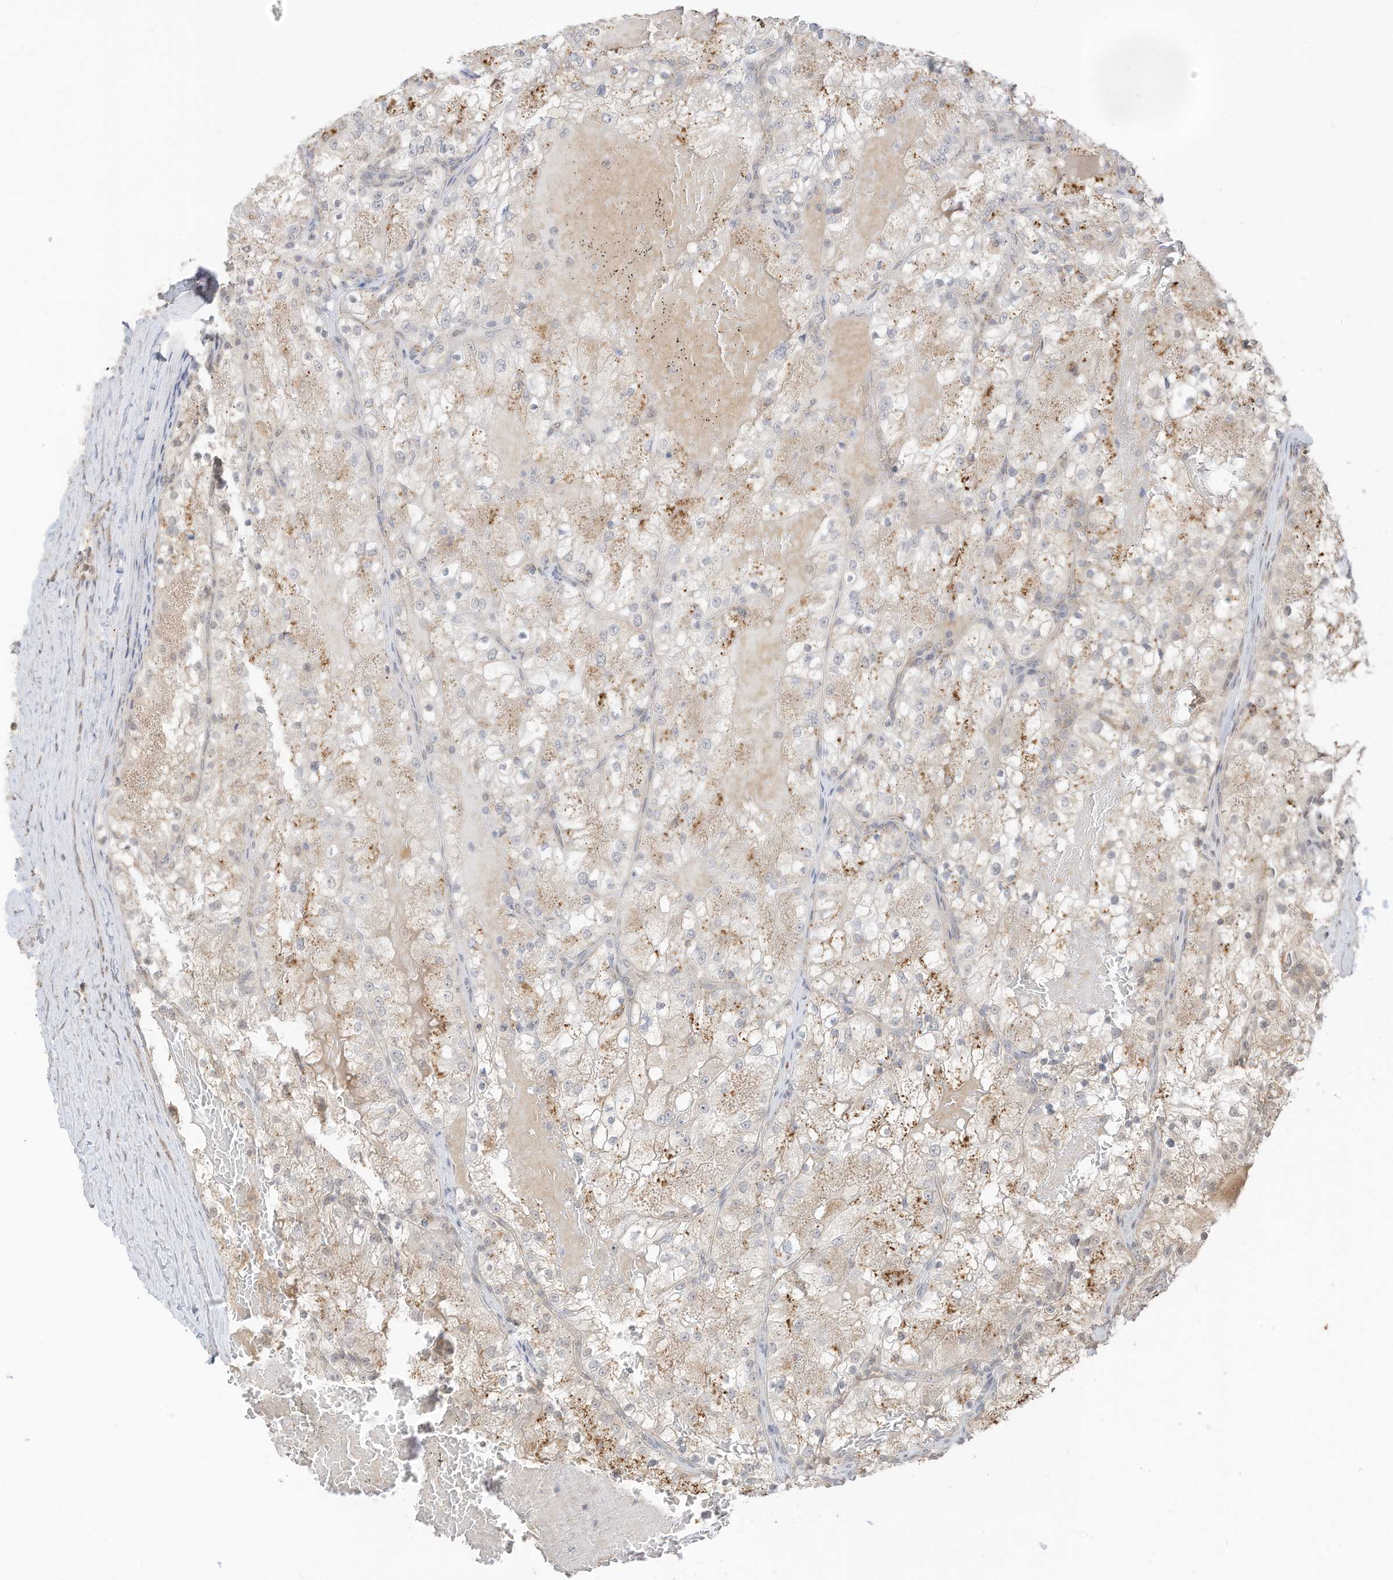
{"staining": {"intensity": "moderate", "quantity": "25%-75%", "location": "cytoplasmic/membranous"}, "tissue": "renal cancer", "cell_type": "Tumor cells", "image_type": "cancer", "snomed": [{"axis": "morphology", "description": "Normal tissue, NOS"}, {"axis": "morphology", "description": "Adenocarcinoma, NOS"}, {"axis": "topography", "description": "Kidney"}], "caption": "The micrograph reveals staining of renal cancer, revealing moderate cytoplasmic/membranous protein expression (brown color) within tumor cells.", "gene": "N4BP3", "patient": {"sex": "male", "age": 68}}